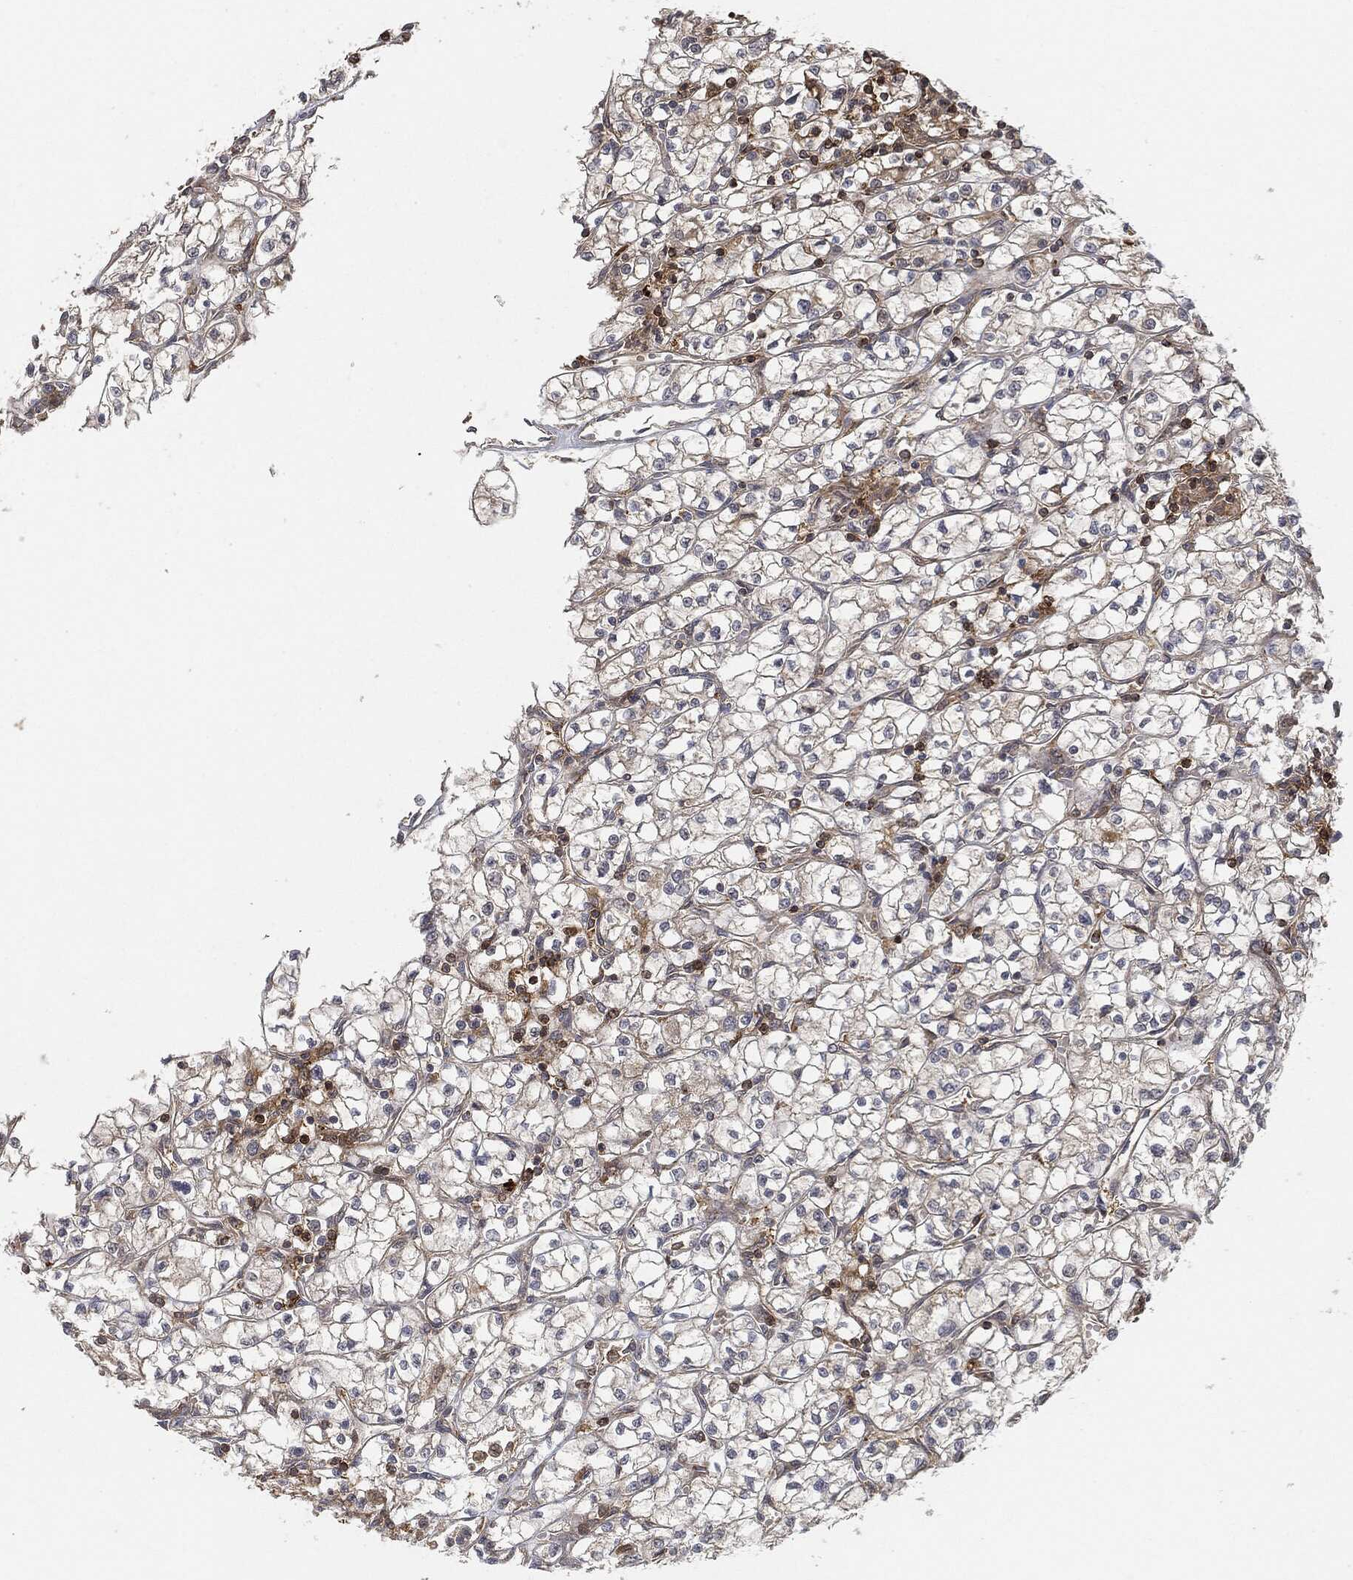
{"staining": {"intensity": "strong", "quantity": "<25%", "location": "cytoplasmic/membranous"}, "tissue": "renal cancer", "cell_type": "Tumor cells", "image_type": "cancer", "snomed": [{"axis": "morphology", "description": "Adenocarcinoma, NOS"}, {"axis": "topography", "description": "Kidney"}], "caption": "A brown stain labels strong cytoplasmic/membranous expression of a protein in human renal cancer tumor cells.", "gene": "TPT1", "patient": {"sex": "female", "age": 64}}